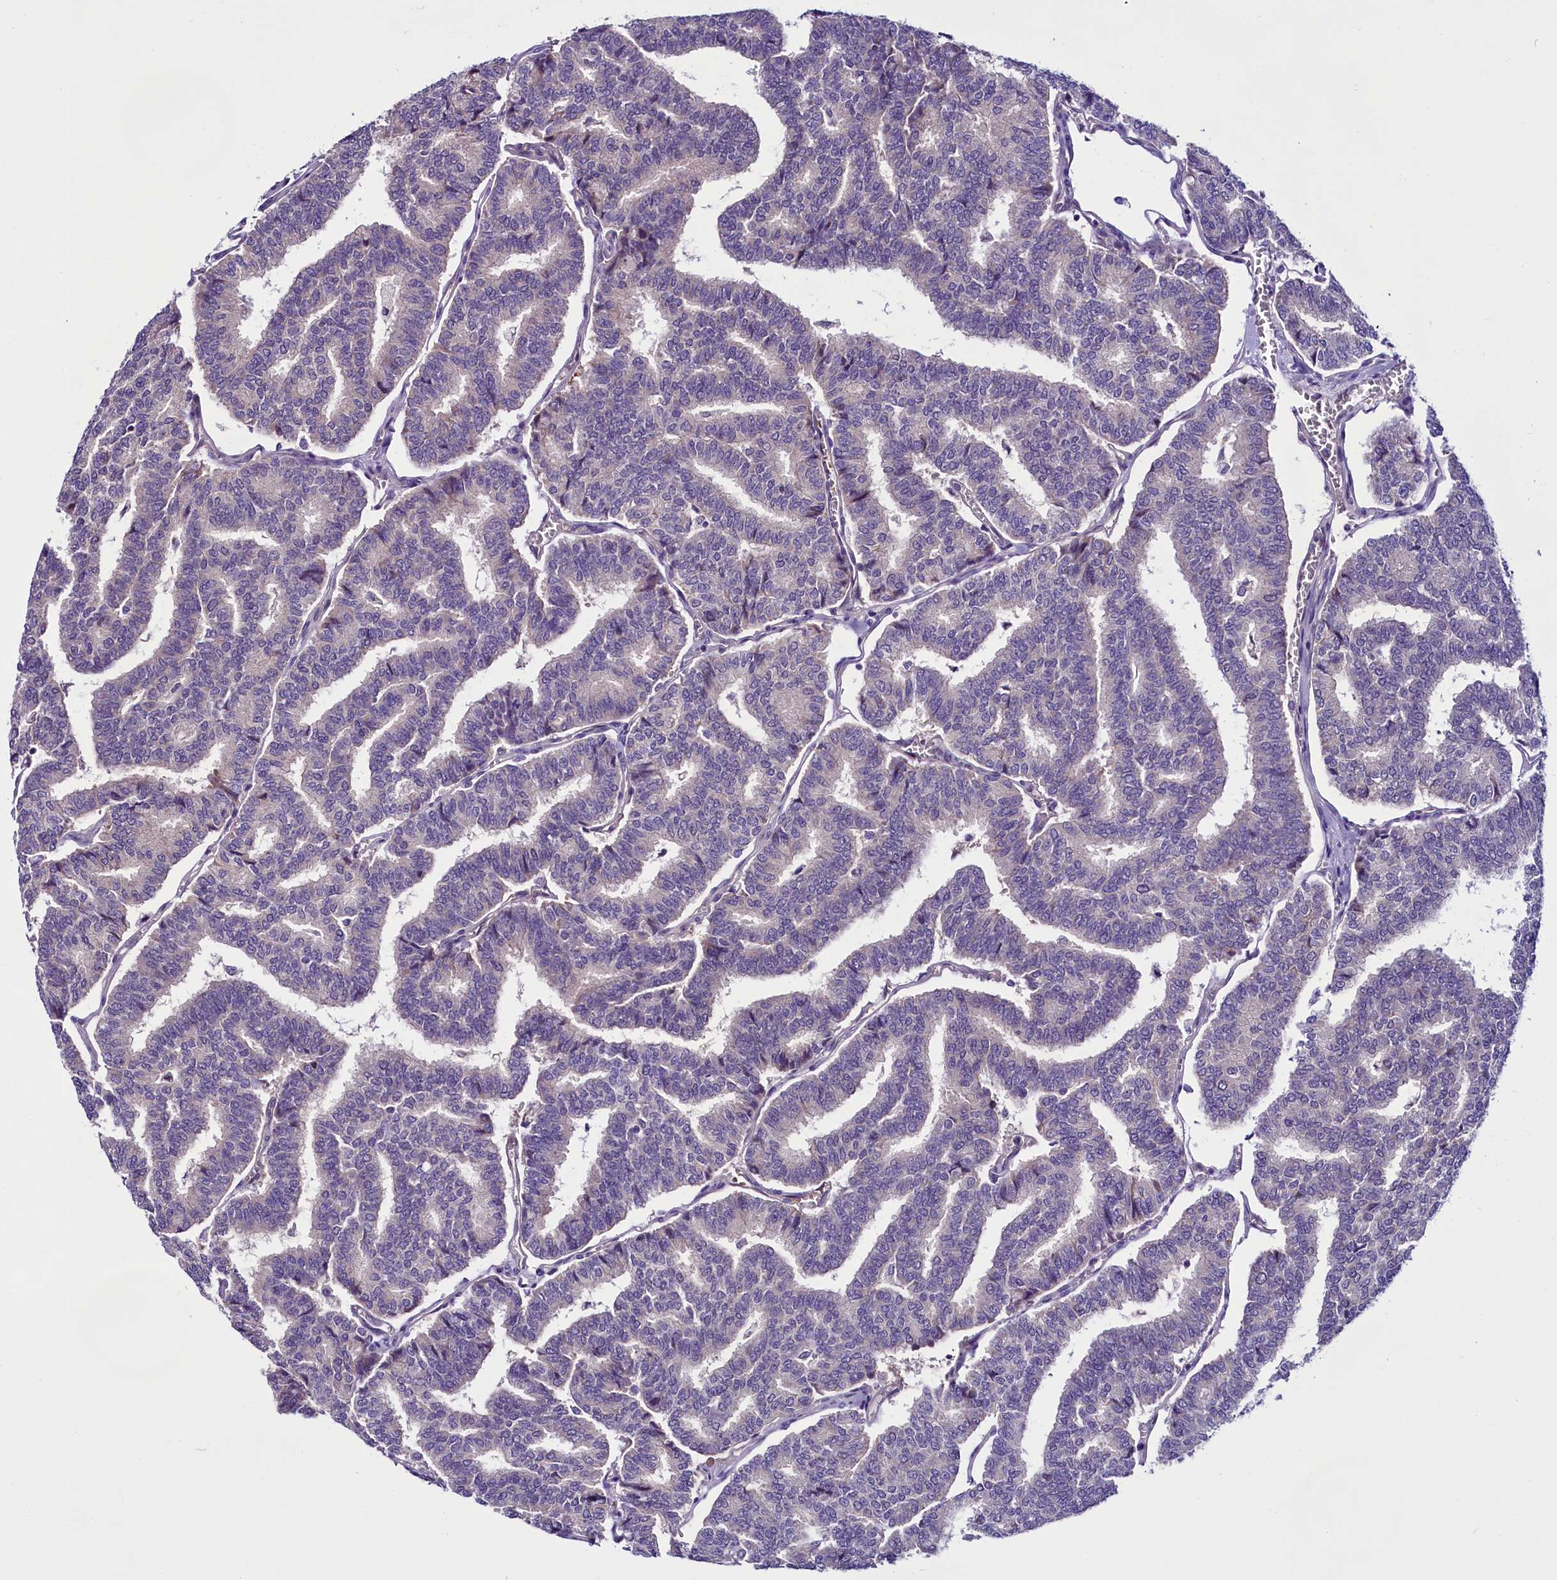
{"staining": {"intensity": "negative", "quantity": "none", "location": "none"}, "tissue": "thyroid cancer", "cell_type": "Tumor cells", "image_type": "cancer", "snomed": [{"axis": "morphology", "description": "Papillary adenocarcinoma, NOS"}, {"axis": "topography", "description": "Thyroid gland"}], "caption": "Immunohistochemical staining of thyroid cancer (papillary adenocarcinoma) shows no significant expression in tumor cells.", "gene": "C9orf40", "patient": {"sex": "female", "age": 35}}